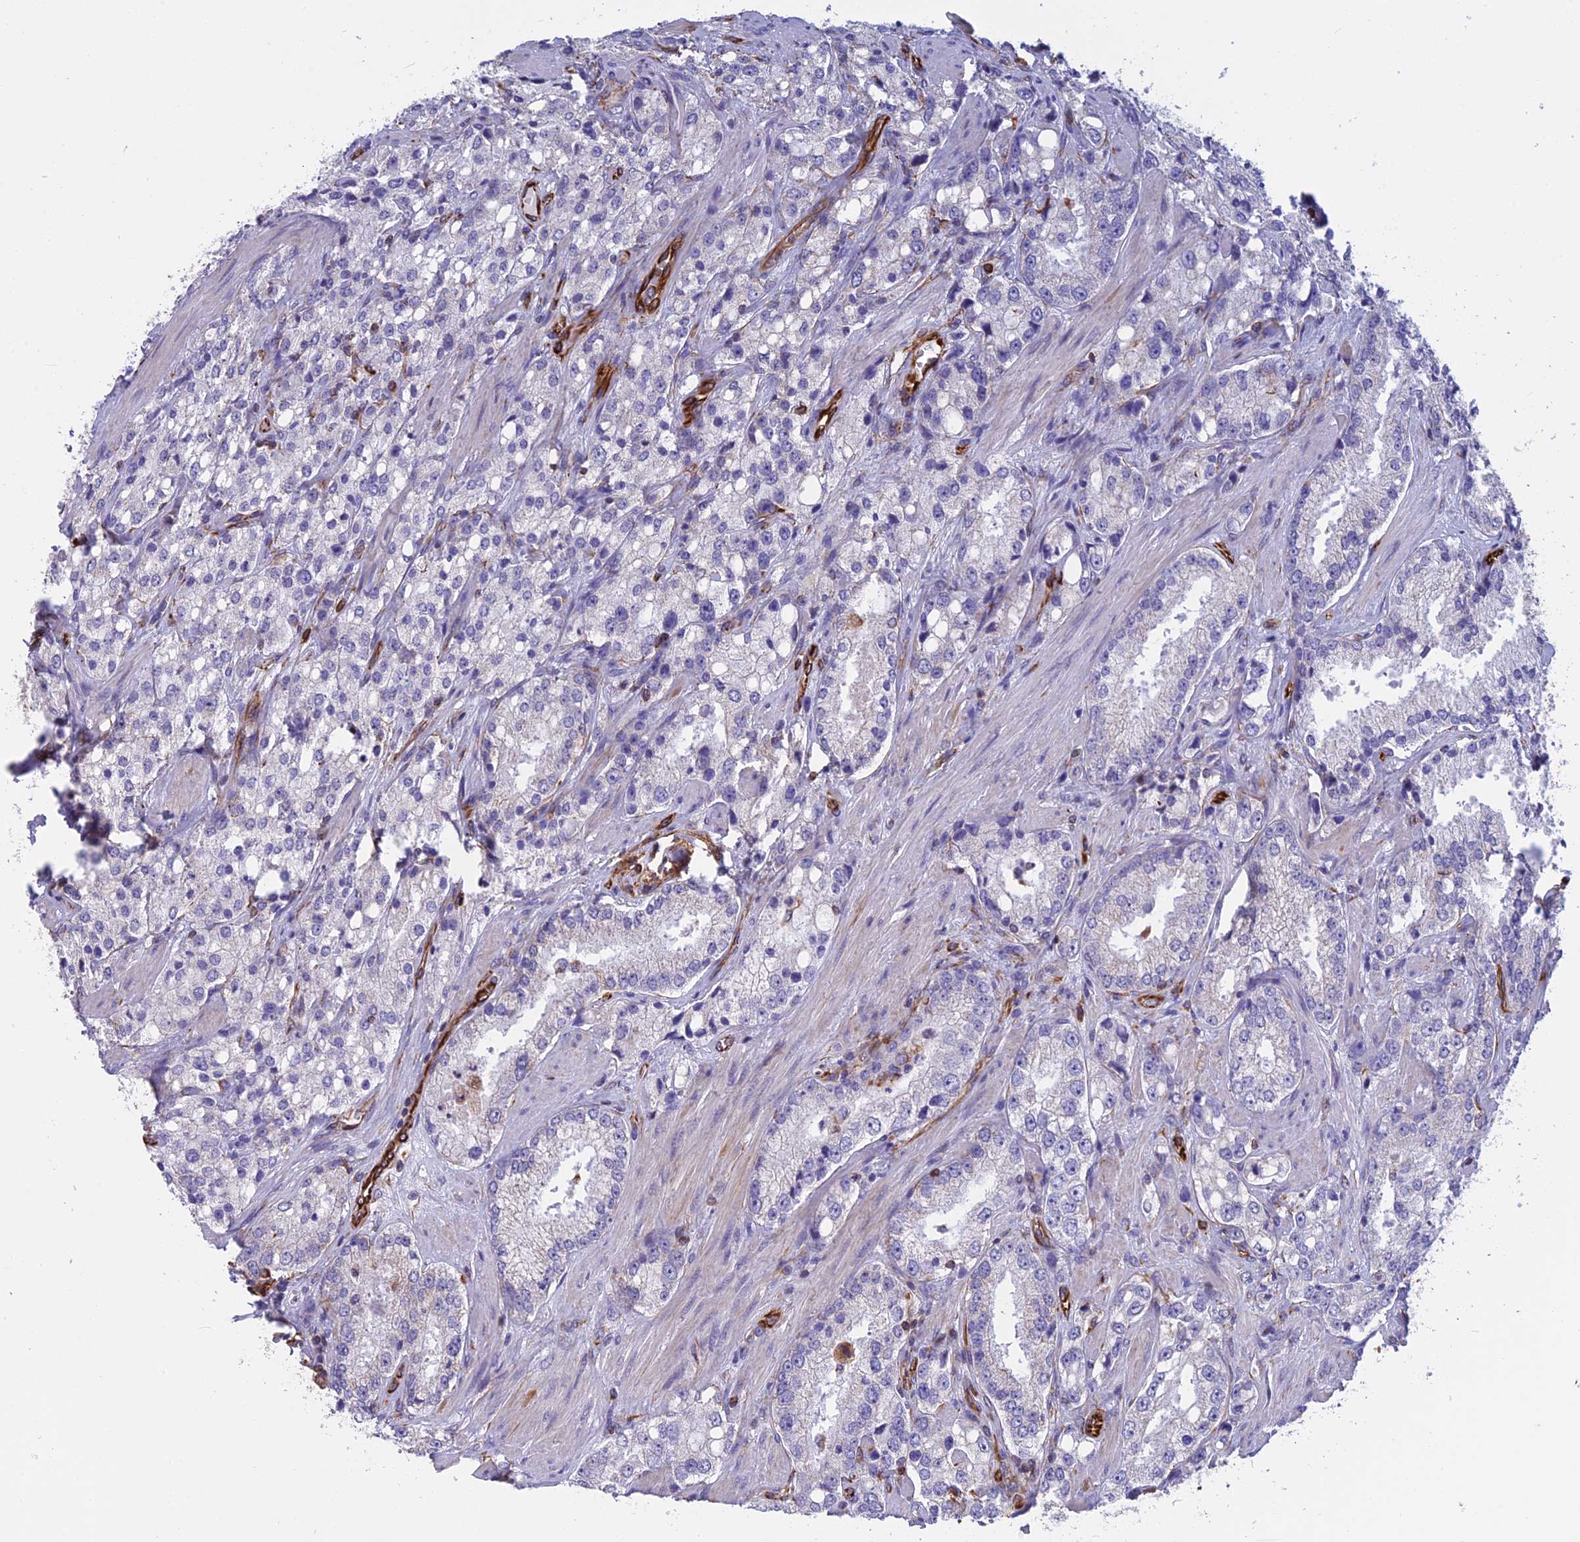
{"staining": {"intensity": "negative", "quantity": "none", "location": "none"}, "tissue": "prostate cancer", "cell_type": "Tumor cells", "image_type": "cancer", "snomed": [{"axis": "morphology", "description": "Adenocarcinoma, High grade"}, {"axis": "topography", "description": "Prostate"}], "caption": "Photomicrograph shows no significant protein positivity in tumor cells of prostate cancer (adenocarcinoma (high-grade)).", "gene": "FBXL20", "patient": {"sex": "male", "age": 66}}